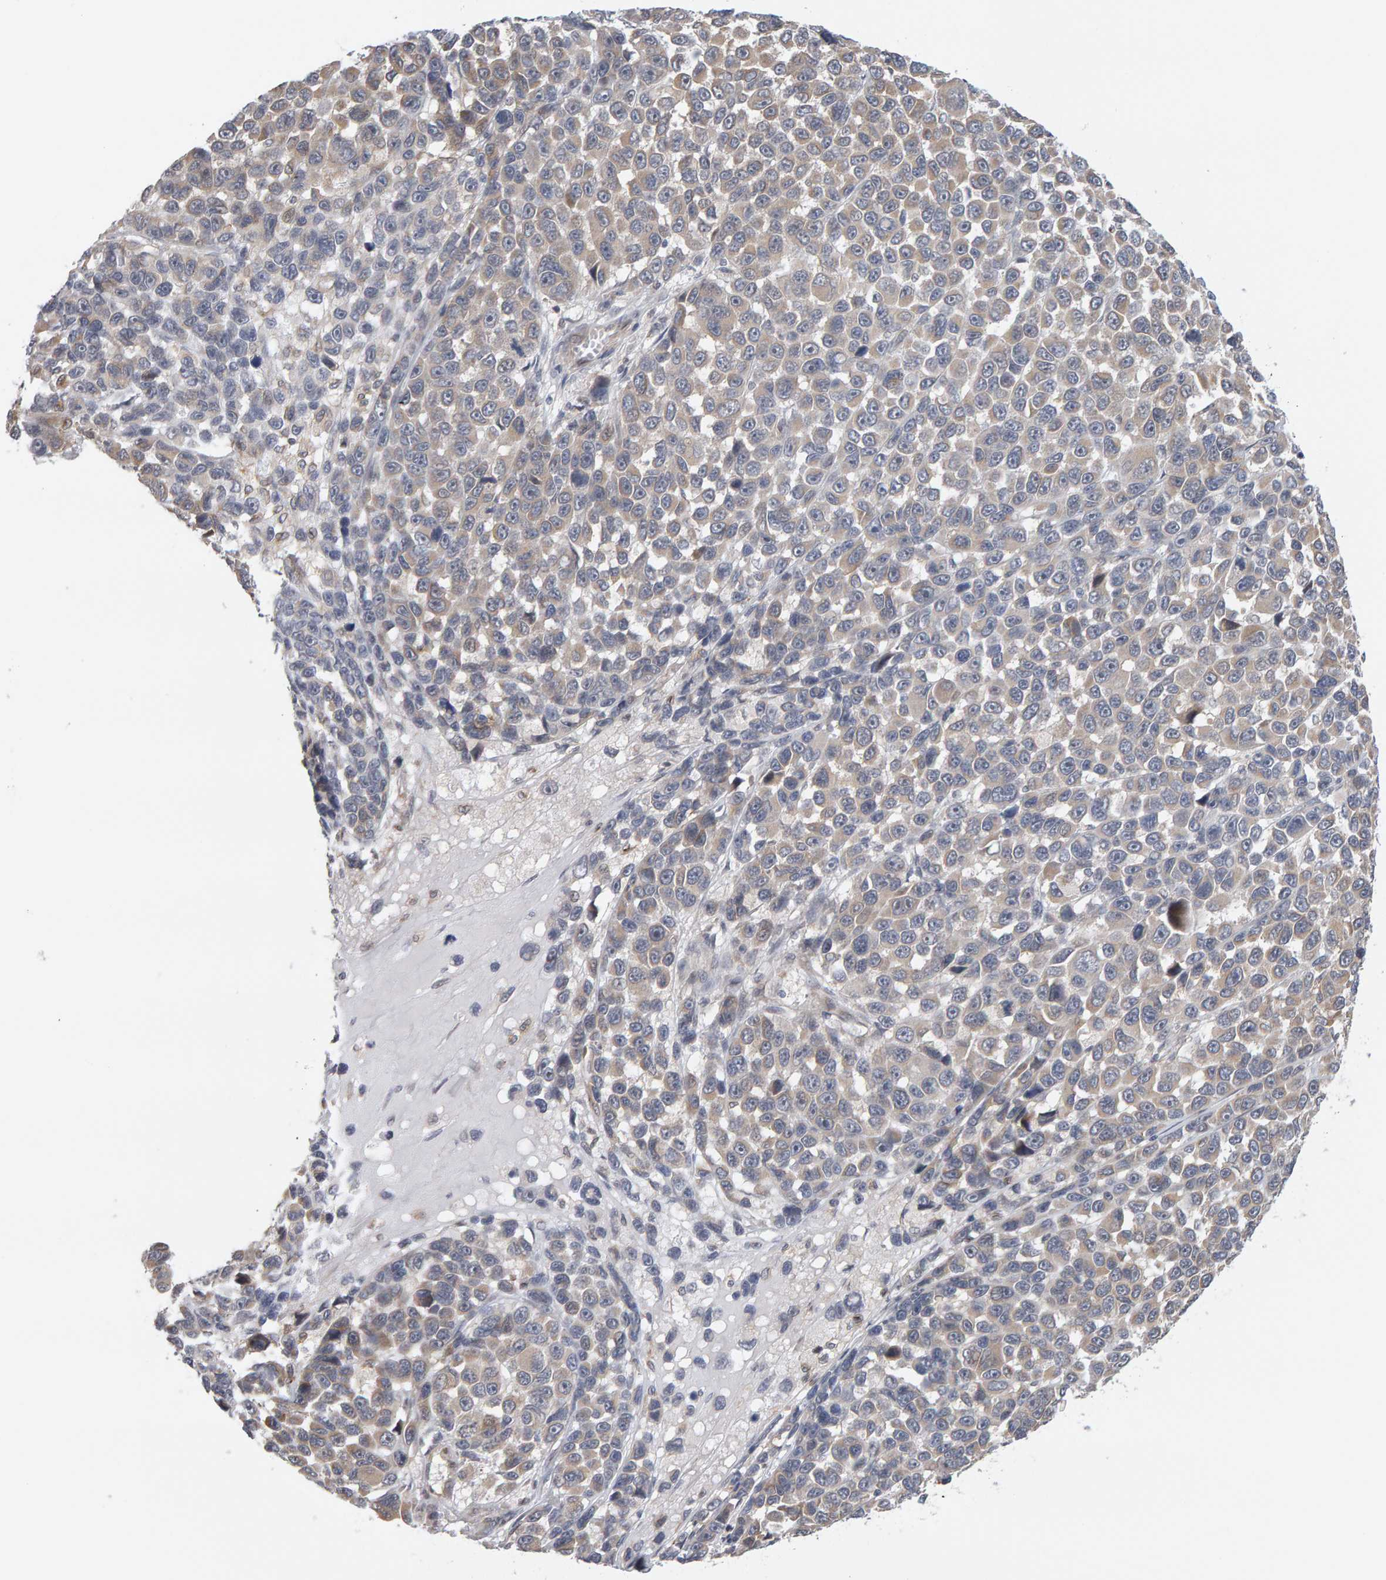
{"staining": {"intensity": "weak", "quantity": ">75%", "location": "cytoplasmic/membranous"}, "tissue": "melanoma", "cell_type": "Tumor cells", "image_type": "cancer", "snomed": [{"axis": "morphology", "description": "Malignant melanoma, NOS"}, {"axis": "topography", "description": "Skin"}], "caption": "Weak cytoplasmic/membranous protein staining is present in approximately >75% of tumor cells in melanoma.", "gene": "MSRA", "patient": {"sex": "male", "age": 53}}